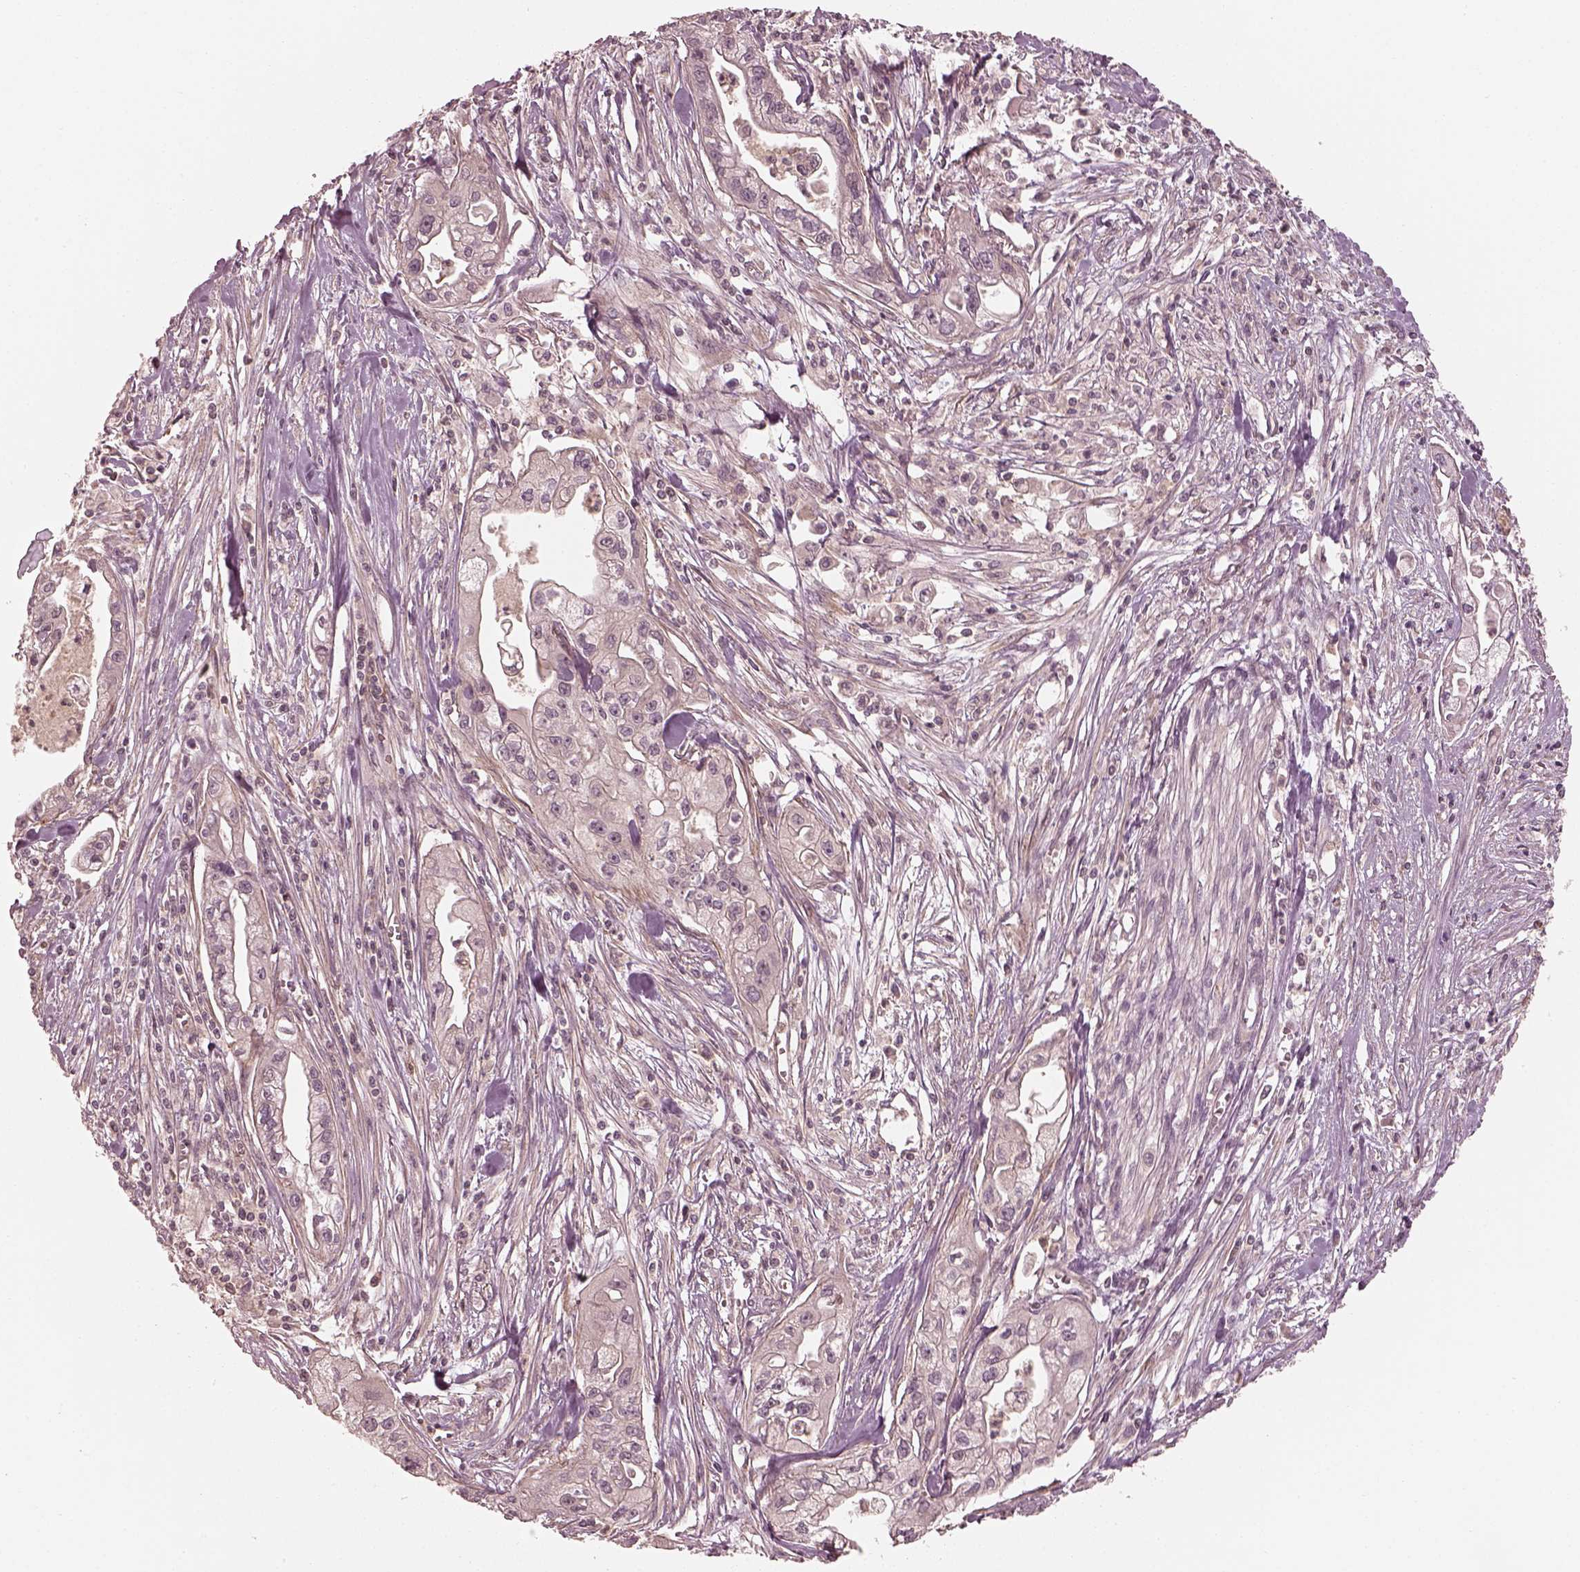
{"staining": {"intensity": "negative", "quantity": "none", "location": "none"}, "tissue": "pancreatic cancer", "cell_type": "Tumor cells", "image_type": "cancer", "snomed": [{"axis": "morphology", "description": "Adenocarcinoma, NOS"}, {"axis": "topography", "description": "Pancreas"}], "caption": "A high-resolution image shows immunohistochemistry (IHC) staining of pancreatic cancer (adenocarcinoma), which shows no significant positivity in tumor cells.", "gene": "FAM107B", "patient": {"sex": "male", "age": 70}}